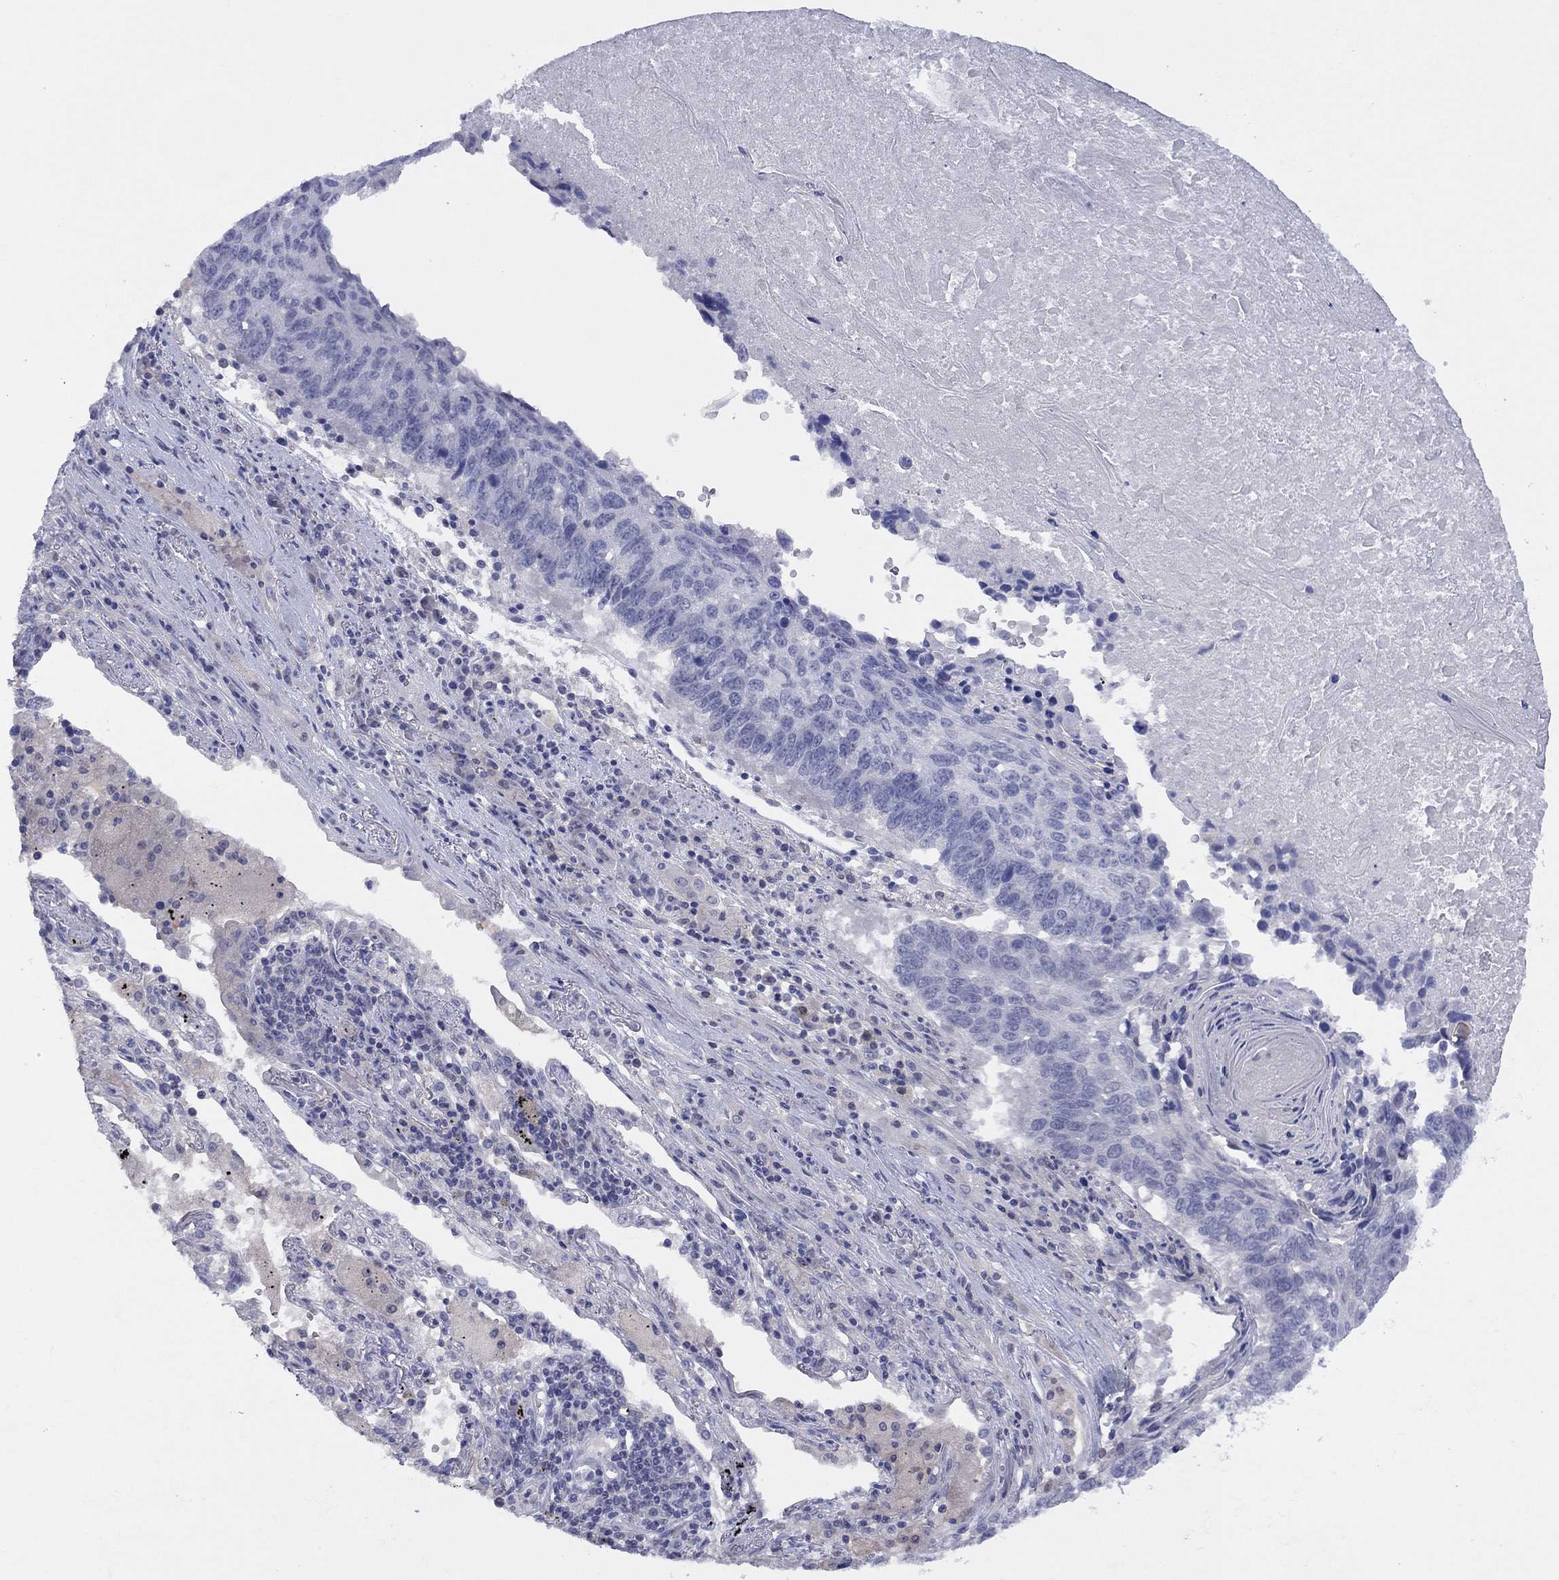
{"staining": {"intensity": "negative", "quantity": "none", "location": "none"}, "tissue": "lung cancer", "cell_type": "Tumor cells", "image_type": "cancer", "snomed": [{"axis": "morphology", "description": "Squamous cell carcinoma, NOS"}, {"axis": "topography", "description": "Lung"}], "caption": "Immunohistochemical staining of human squamous cell carcinoma (lung) displays no significant expression in tumor cells.", "gene": "CYP2B6", "patient": {"sex": "male", "age": 73}}